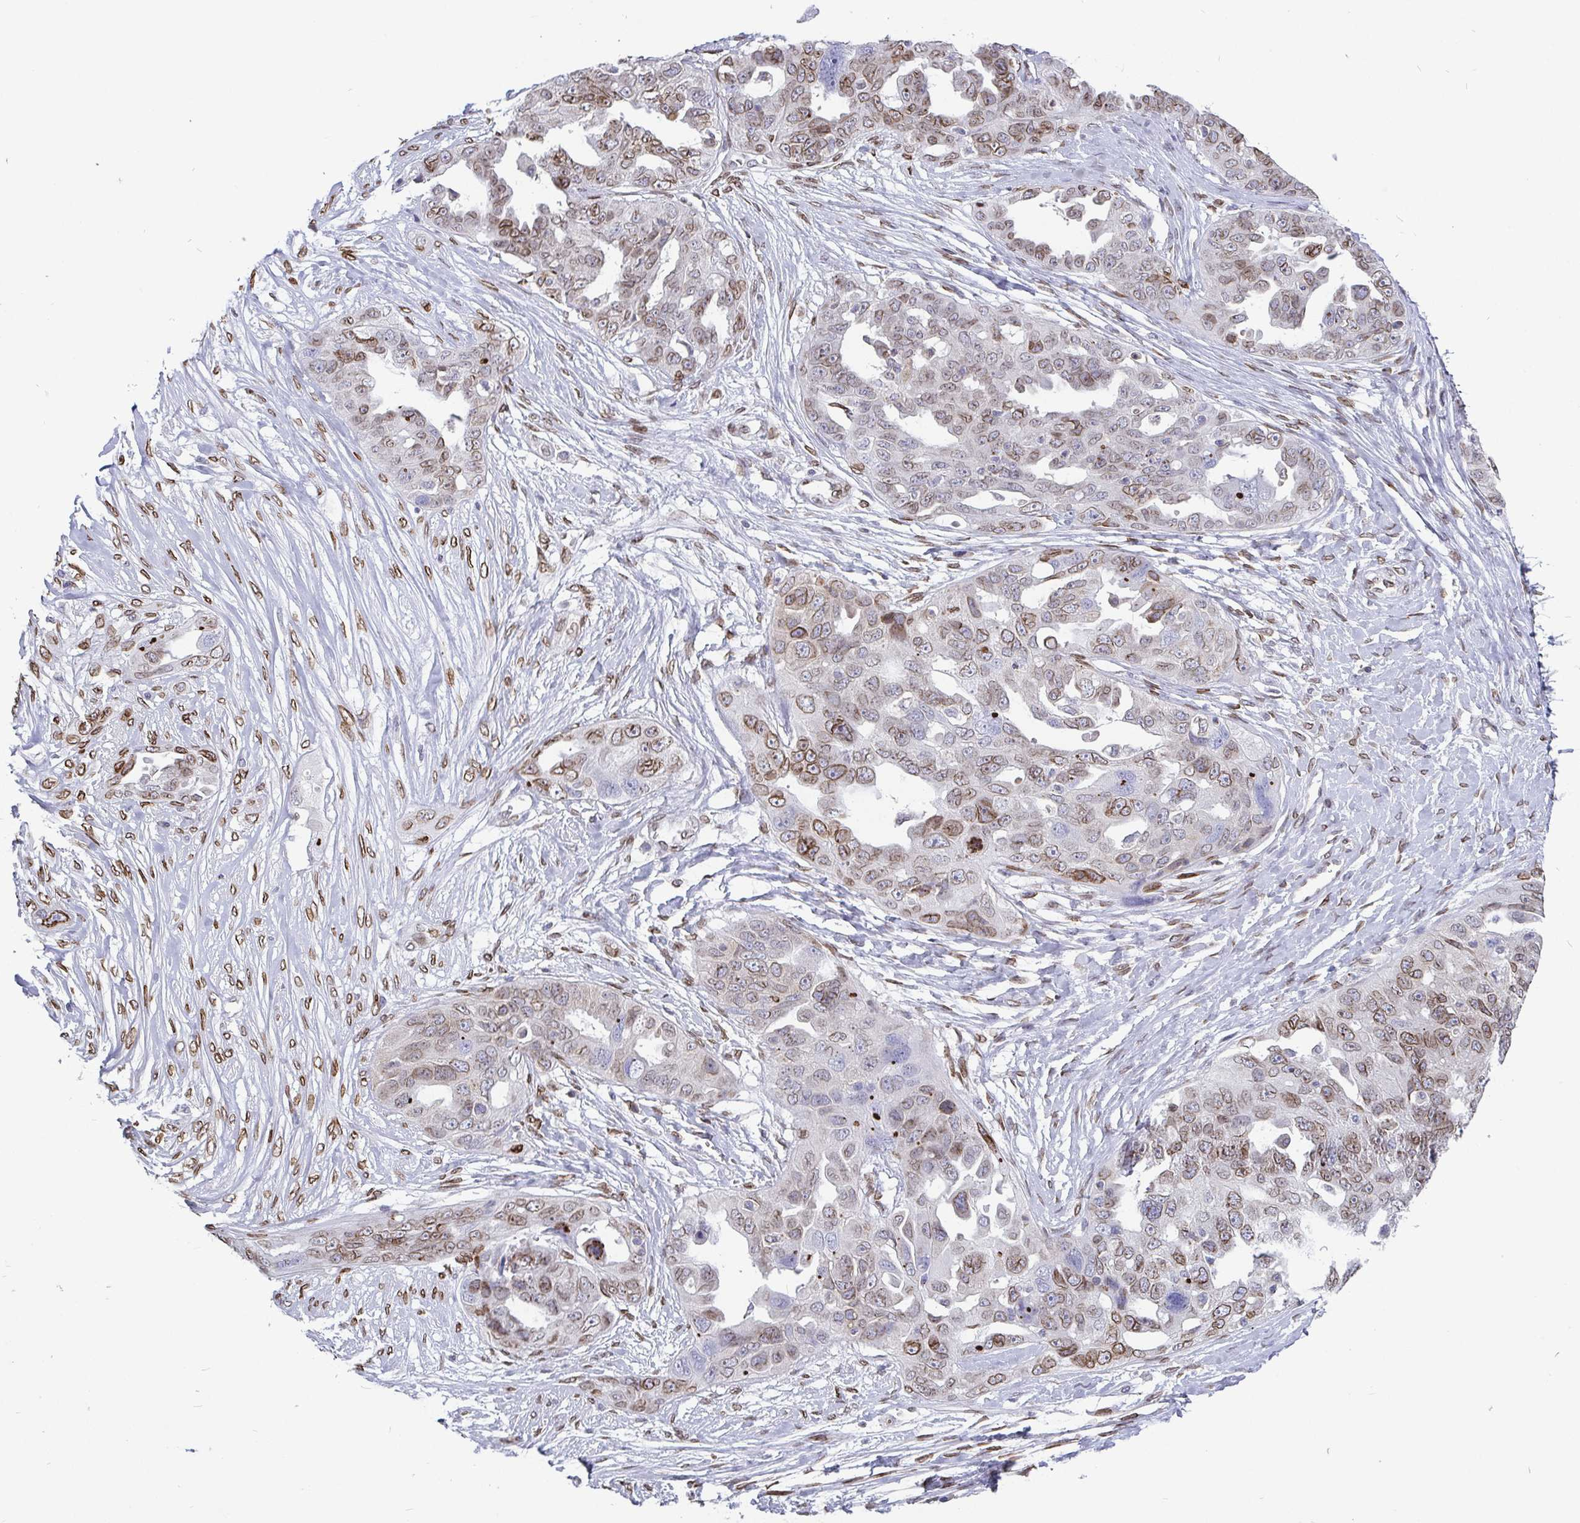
{"staining": {"intensity": "moderate", "quantity": "<25%", "location": "cytoplasmic/membranous,nuclear"}, "tissue": "ovarian cancer", "cell_type": "Tumor cells", "image_type": "cancer", "snomed": [{"axis": "morphology", "description": "Carcinoma, endometroid"}, {"axis": "topography", "description": "Ovary"}], "caption": "Immunohistochemical staining of human ovarian cancer exhibits low levels of moderate cytoplasmic/membranous and nuclear staining in approximately <25% of tumor cells. Nuclei are stained in blue.", "gene": "EMD", "patient": {"sex": "female", "age": 70}}